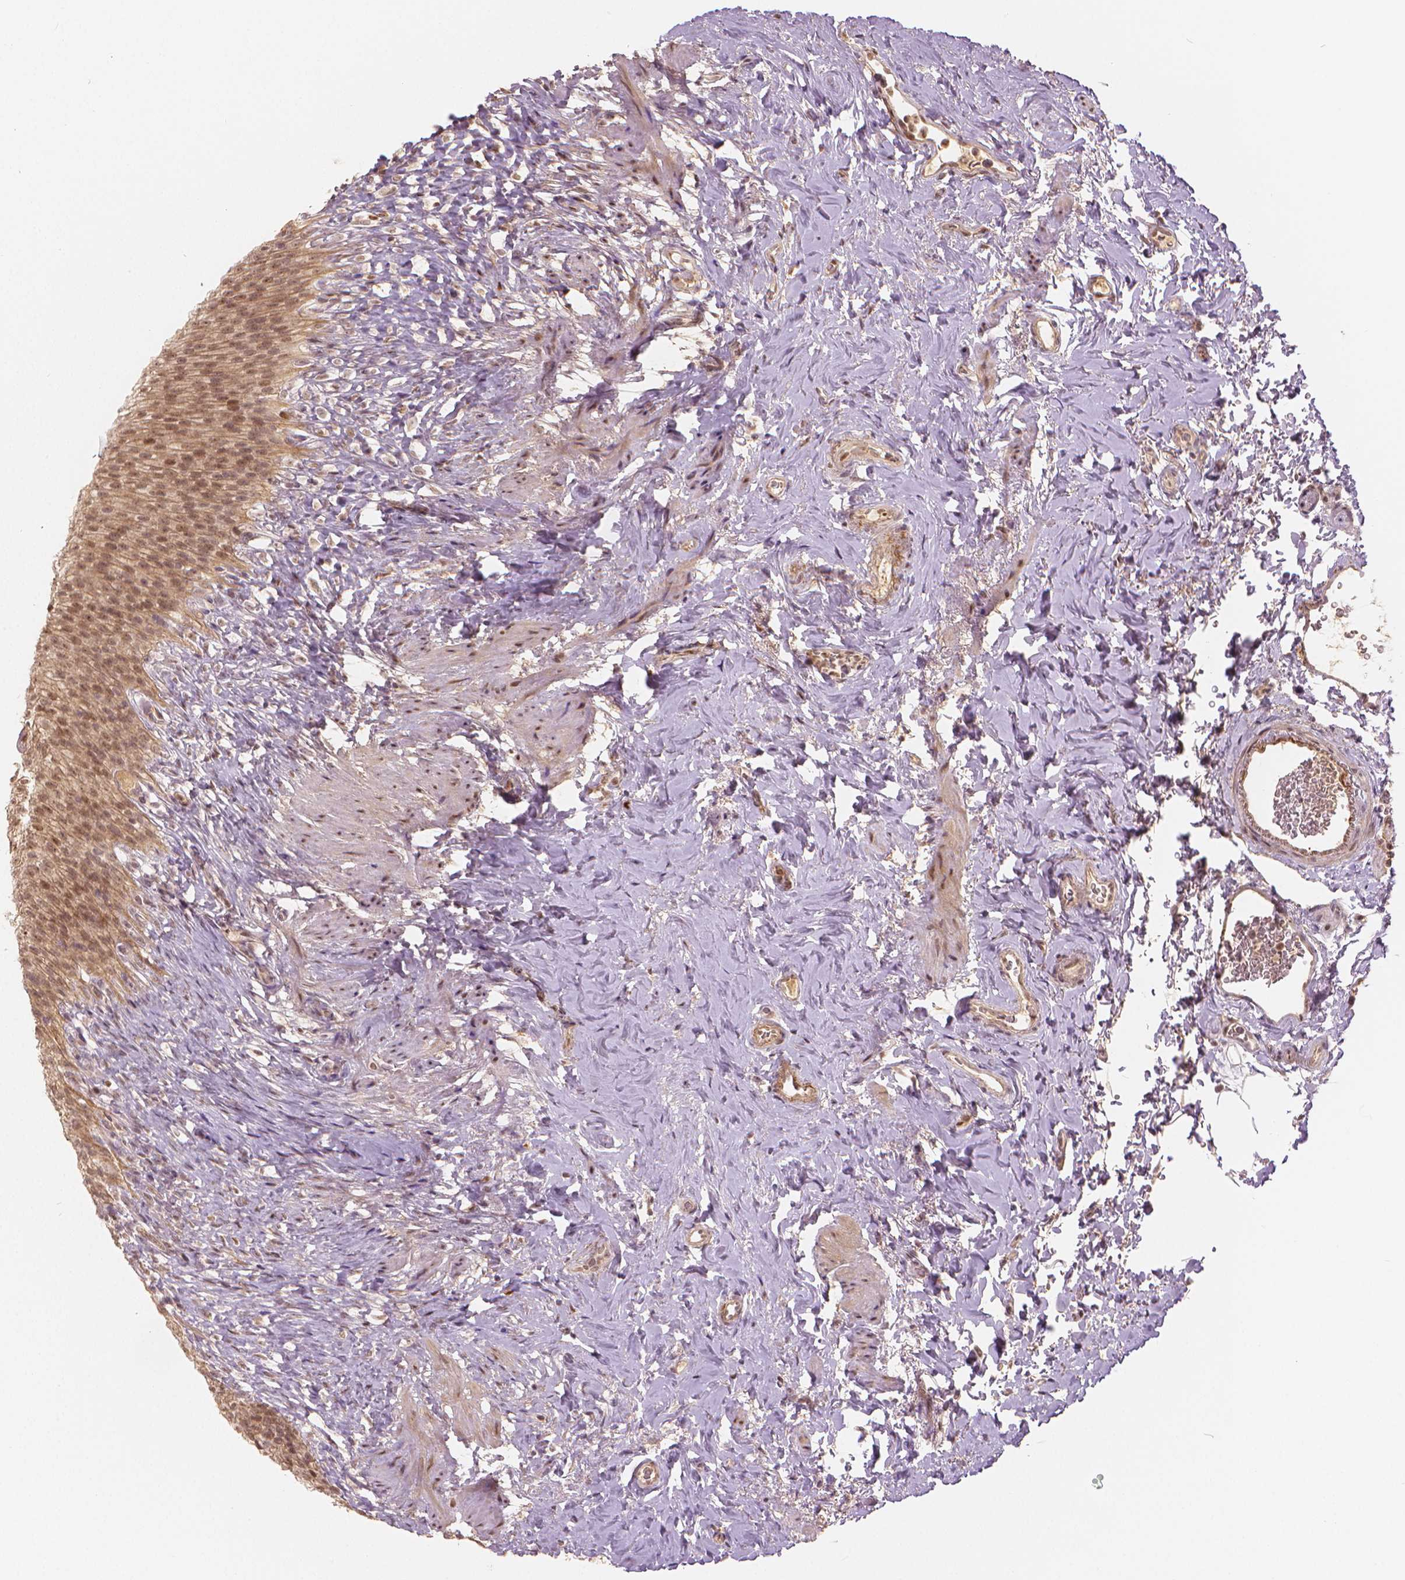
{"staining": {"intensity": "moderate", "quantity": ">75%", "location": "nuclear"}, "tissue": "urinary bladder", "cell_type": "Urothelial cells", "image_type": "normal", "snomed": [{"axis": "morphology", "description": "Normal tissue, NOS"}, {"axis": "topography", "description": "Urinary bladder"}, {"axis": "topography", "description": "Prostate"}], "caption": "Moderate nuclear positivity for a protein is identified in approximately >75% of urothelial cells of unremarkable urinary bladder using IHC.", "gene": "NSD2", "patient": {"sex": "male", "age": 76}}